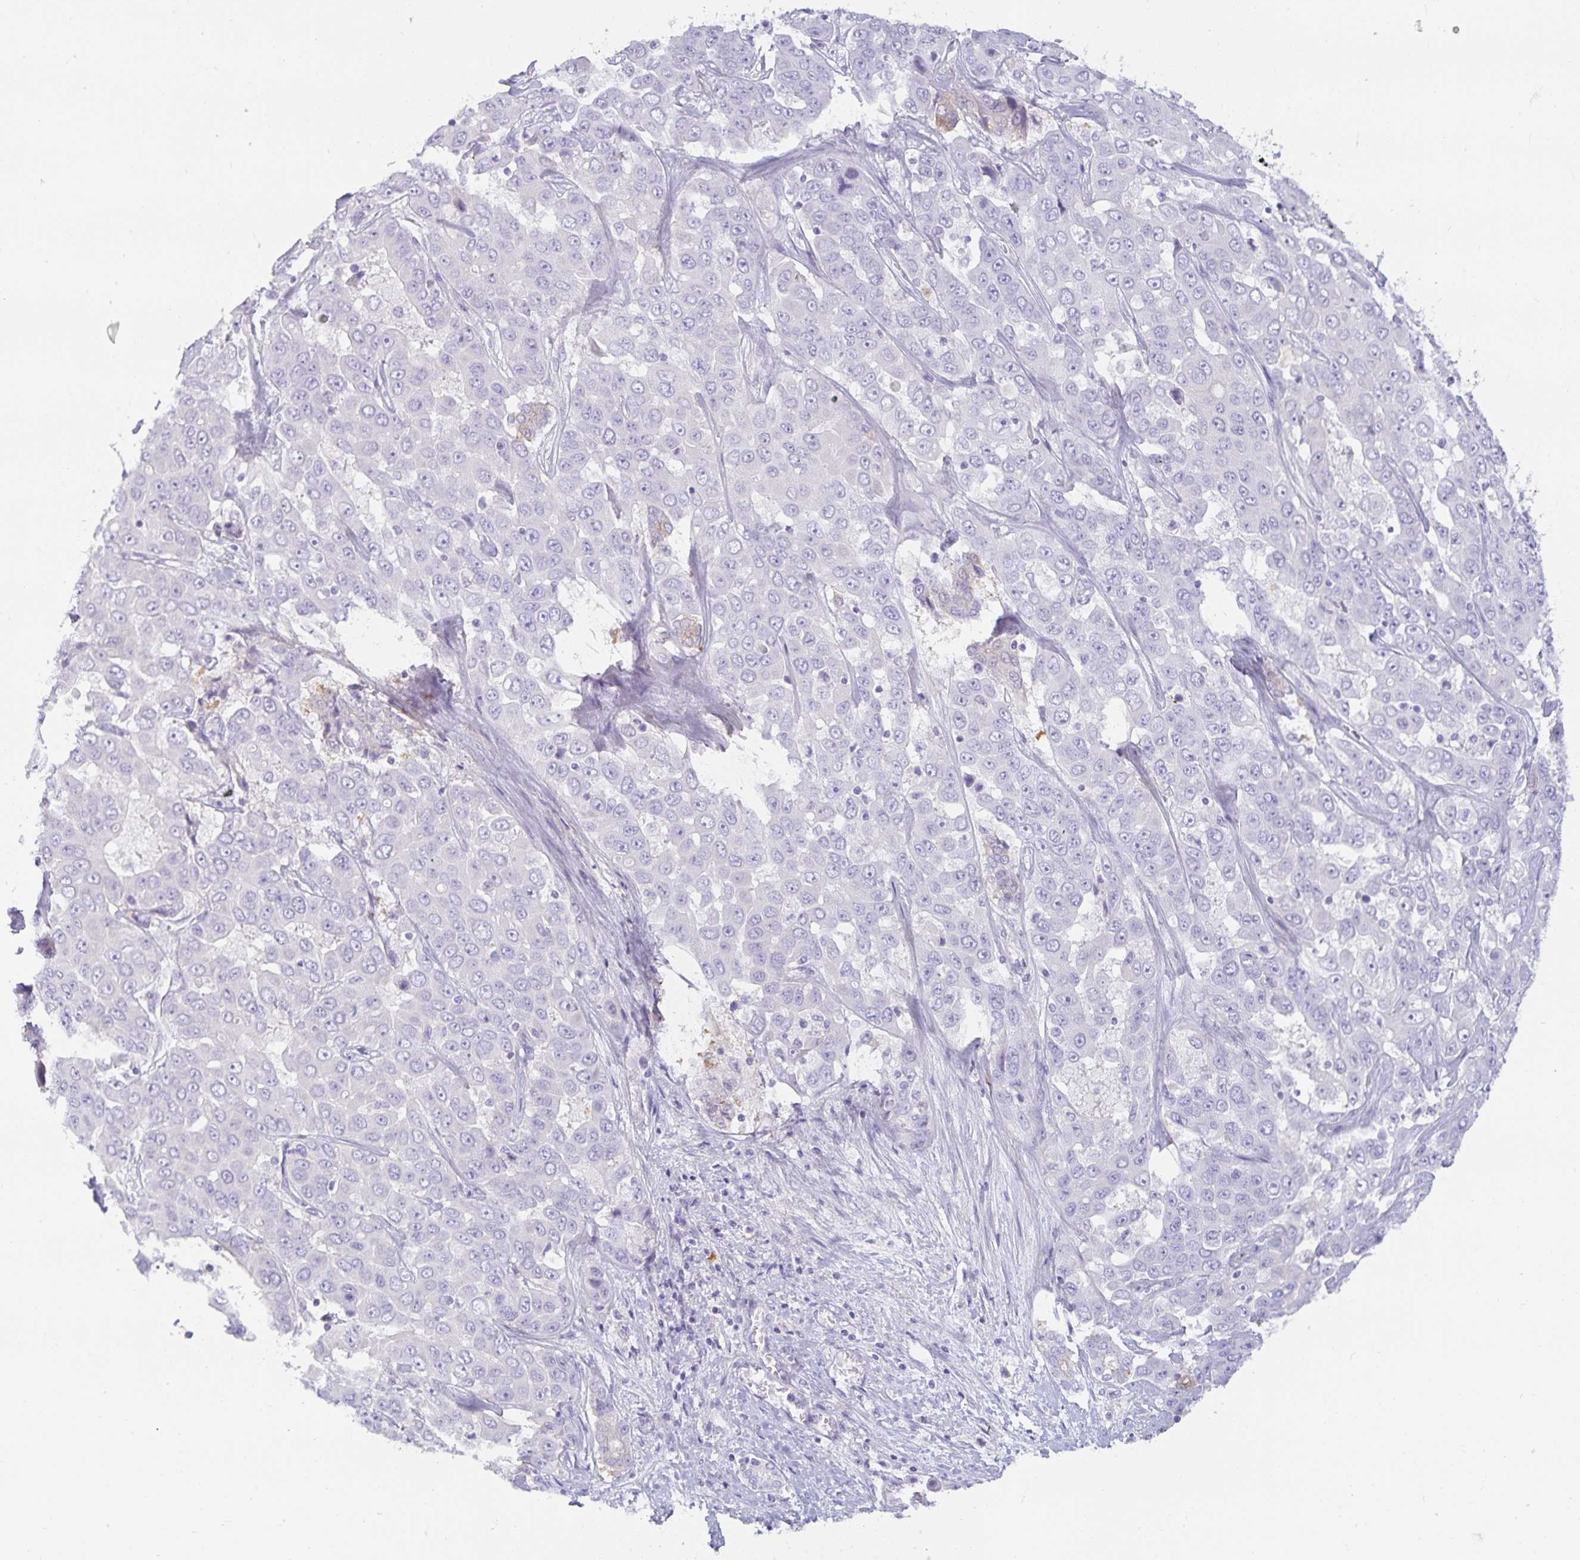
{"staining": {"intensity": "negative", "quantity": "none", "location": "none"}, "tissue": "liver cancer", "cell_type": "Tumor cells", "image_type": "cancer", "snomed": [{"axis": "morphology", "description": "Cholangiocarcinoma"}, {"axis": "topography", "description": "Liver"}], "caption": "The micrograph reveals no significant staining in tumor cells of cholangiocarcinoma (liver). Brightfield microscopy of IHC stained with DAB (3,3'-diaminobenzidine) (brown) and hematoxylin (blue), captured at high magnification.", "gene": "SPAG4", "patient": {"sex": "female", "age": 52}}